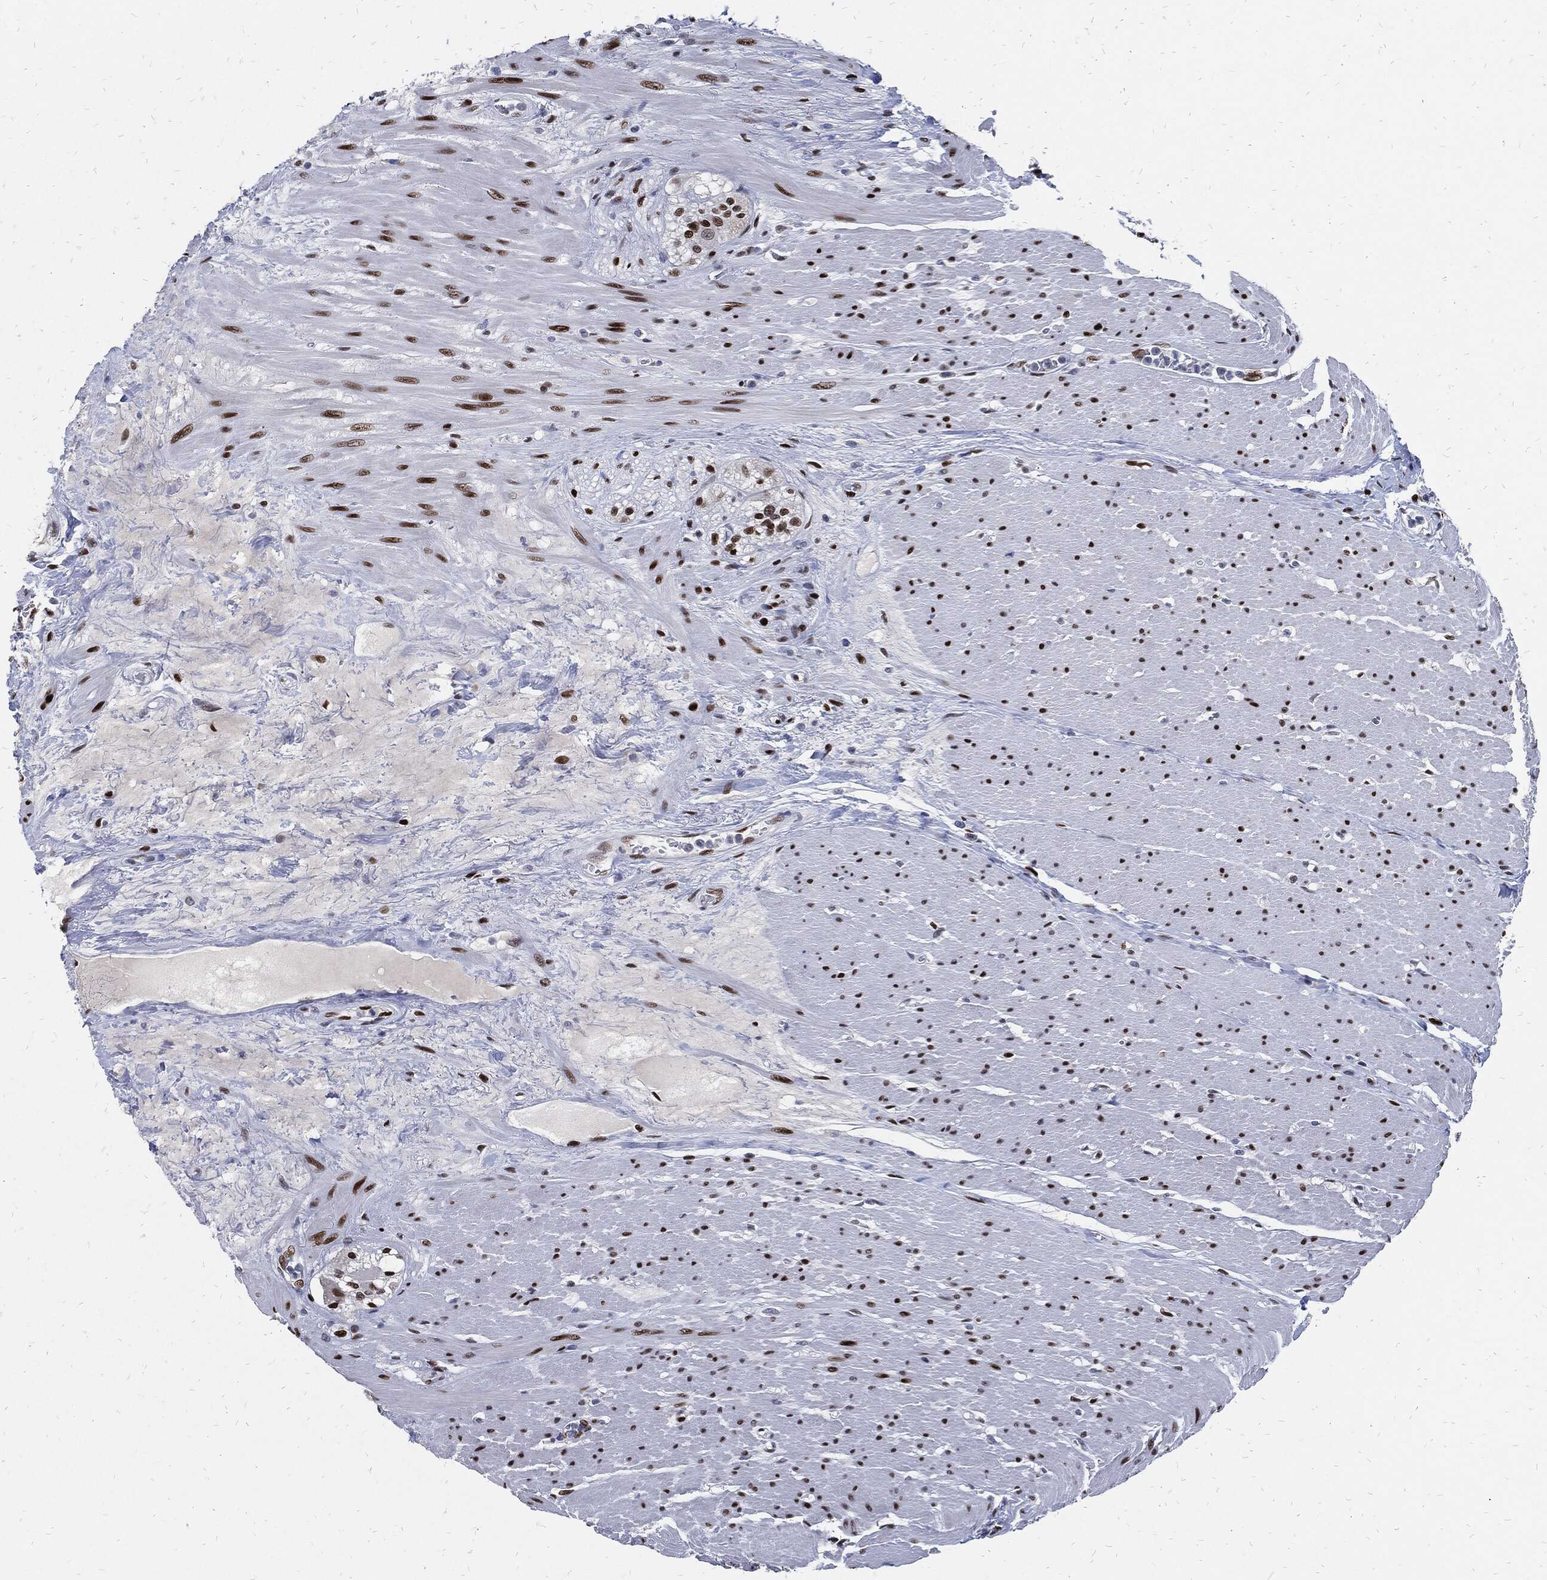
{"staining": {"intensity": "strong", "quantity": ">75%", "location": "nuclear"}, "tissue": "smooth muscle", "cell_type": "Smooth muscle cells", "image_type": "normal", "snomed": [{"axis": "morphology", "description": "Normal tissue, NOS"}, {"axis": "topography", "description": "Soft tissue"}, {"axis": "topography", "description": "Smooth muscle"}], "caption": "Smooth muscle cells exhibit high levels of strong nuclear positivity in about >75% of cells in unremarkable smooth muscle. (DAB IHC, brown staining for protein, blue staining for nuclei).", "gene": "JUN", "patient": {"sex": "male", "age": 72}}